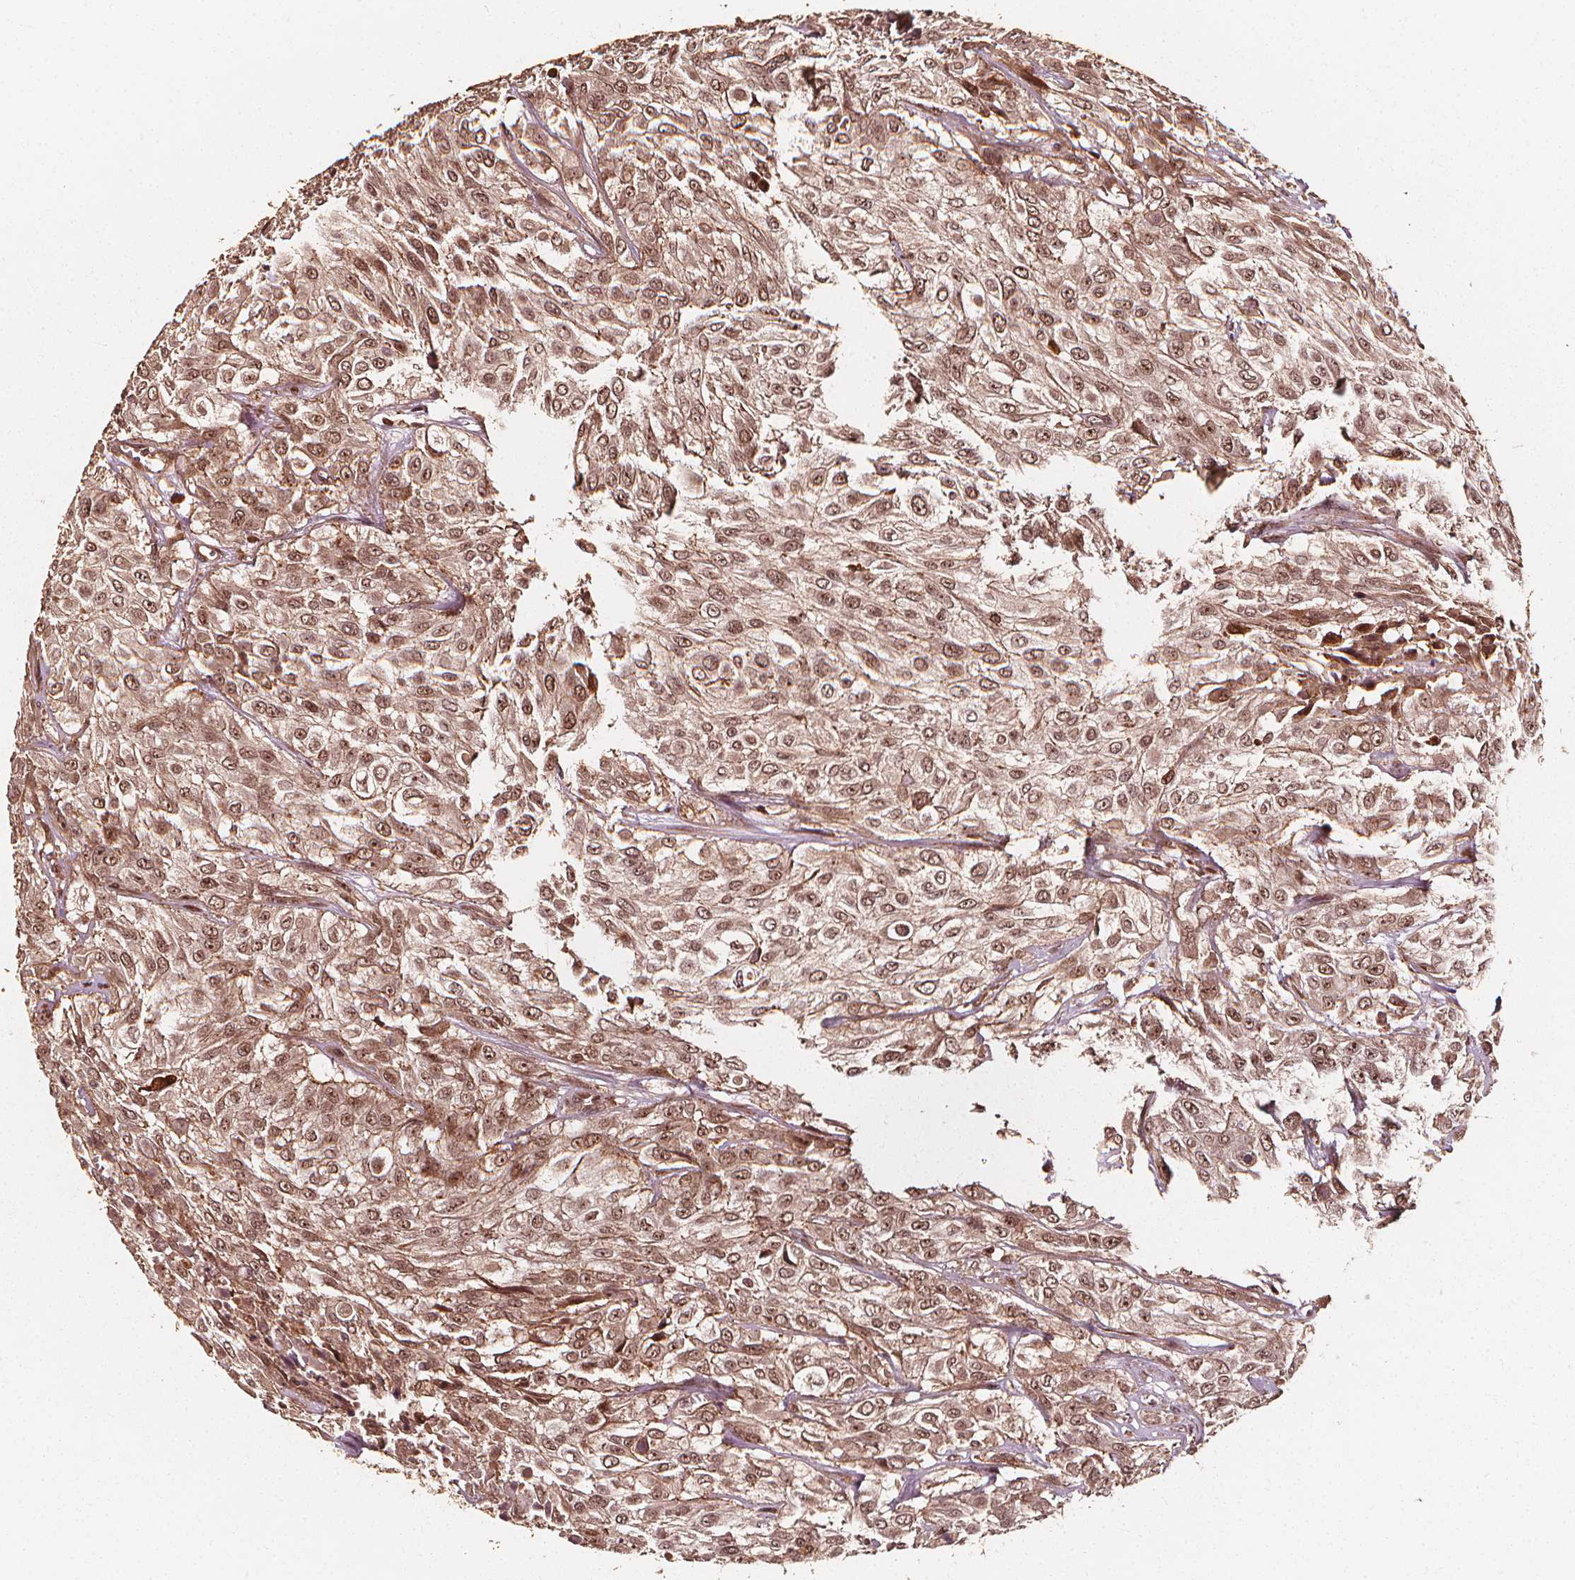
{"staining": {"intensity": "moderate", "quantity": ">75%", "location": "cytoplasmic/membranous,nuclear"}, "tissue": "urothelial cancer", "cell_type": "Tumor cells", "image_type": "cancer", "snomed": [{"axis": "morphology", "description": "Urothelial carcinoma, High grade"}, {"axis": "topography", "description": "Urinary bladder"}], "caption": "A medium amount of moderate cytoplasmic/membranous and nuclear staining is identified in about >75% of tumor cells in high-grade urothelial carcinoma tissue.", "gene": "EXOSC9", "patient": {"sex": "male", "age": 57}}